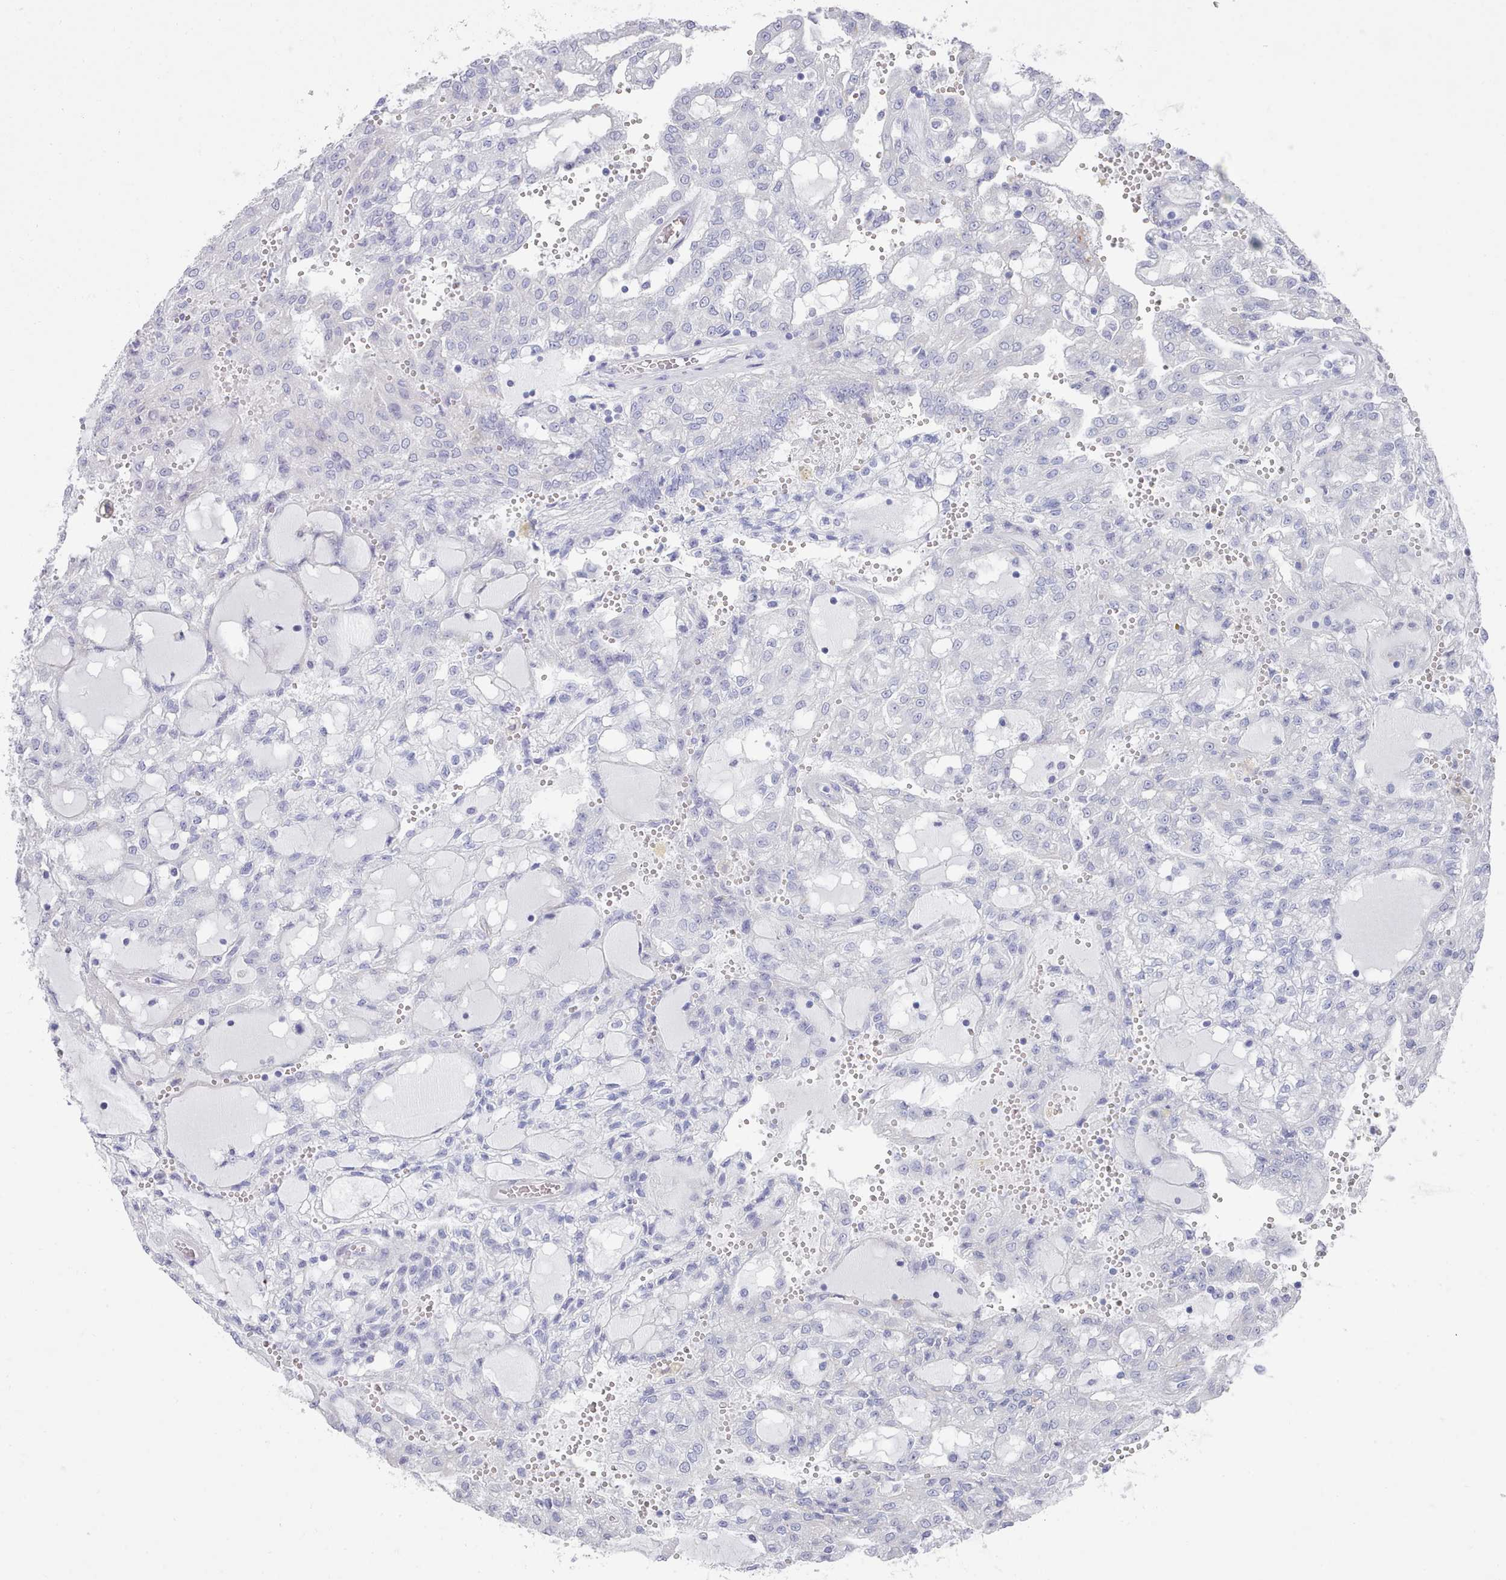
{"staining": {"intensity": "negative", "quantity": "none", "location": "none"}, "tissue": "renal cancer", "cell_type": "Tumor cells", "image_type": "cancer", "snomed": [{"axis": "morphology", "description": "Adenocarcinoma, NOS"}, {"axis": "topography", "description": "Kidney"}], "caption": "The IHC photomicrograph has no significant staining in tumor cells of renal adenocarcinoma tissue.", "gene": "LRRC37A", "patient": {"sex": "male", "age": 63}}